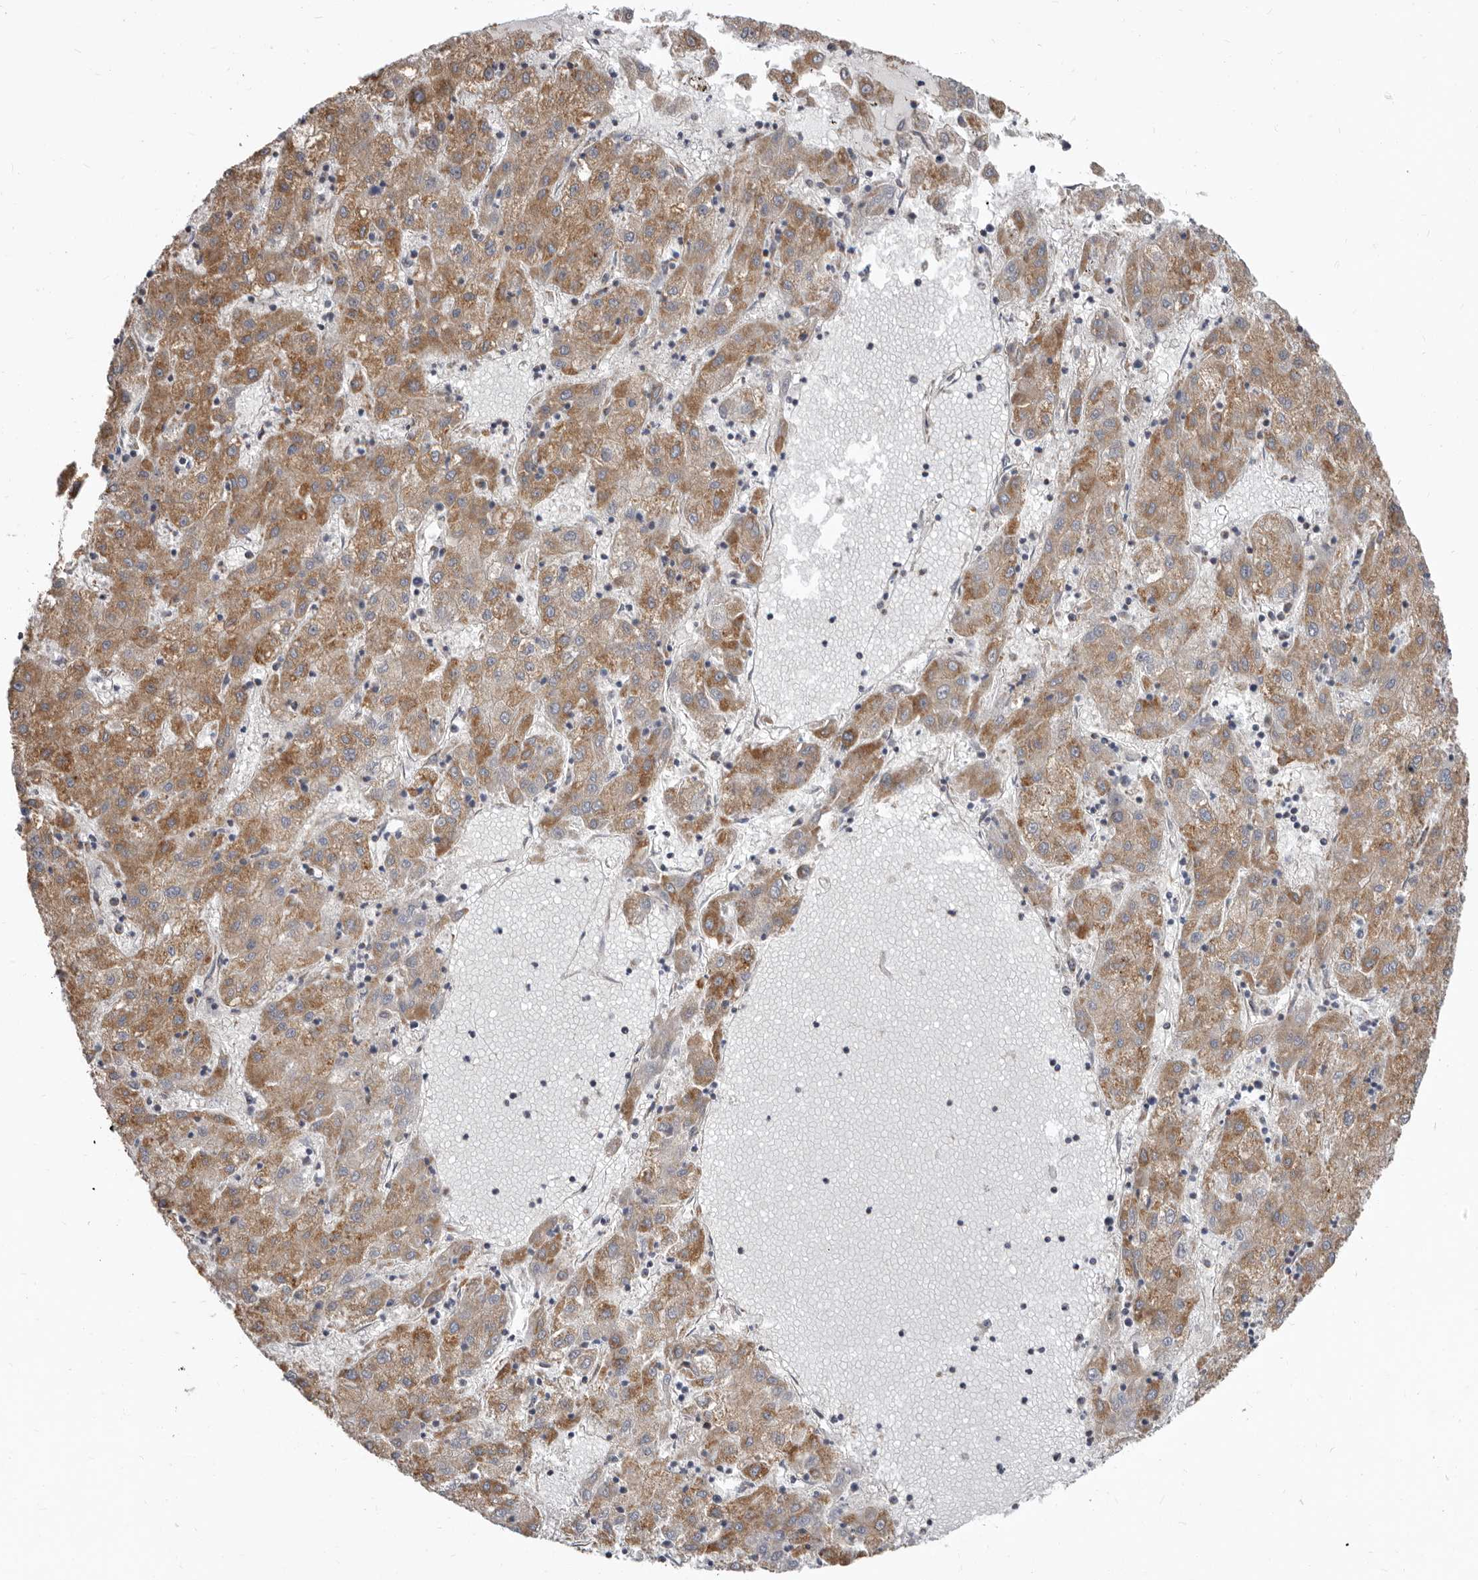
{"staining": {"intensity": "moderate", "quantity": ">75%", "location": "cytoplasmic/membranous"}, "tissue": "liver cancer", "cell_type": "Tumor cells", "image_type": "cancer", "snomed": [{"axis": "morphology", "description": "Carcinoma, Hepatocellular, NOS"}, {"axis": "topography", "description": "Liver"}], "caption": "Moderate cytoplasmic/membranous staining is seen in approximately >75% of tumor cells in liver cancer (hepatocellular carcinoma).", "gene": "FMO2", "patient": {"sex": "male", "age": 72}}